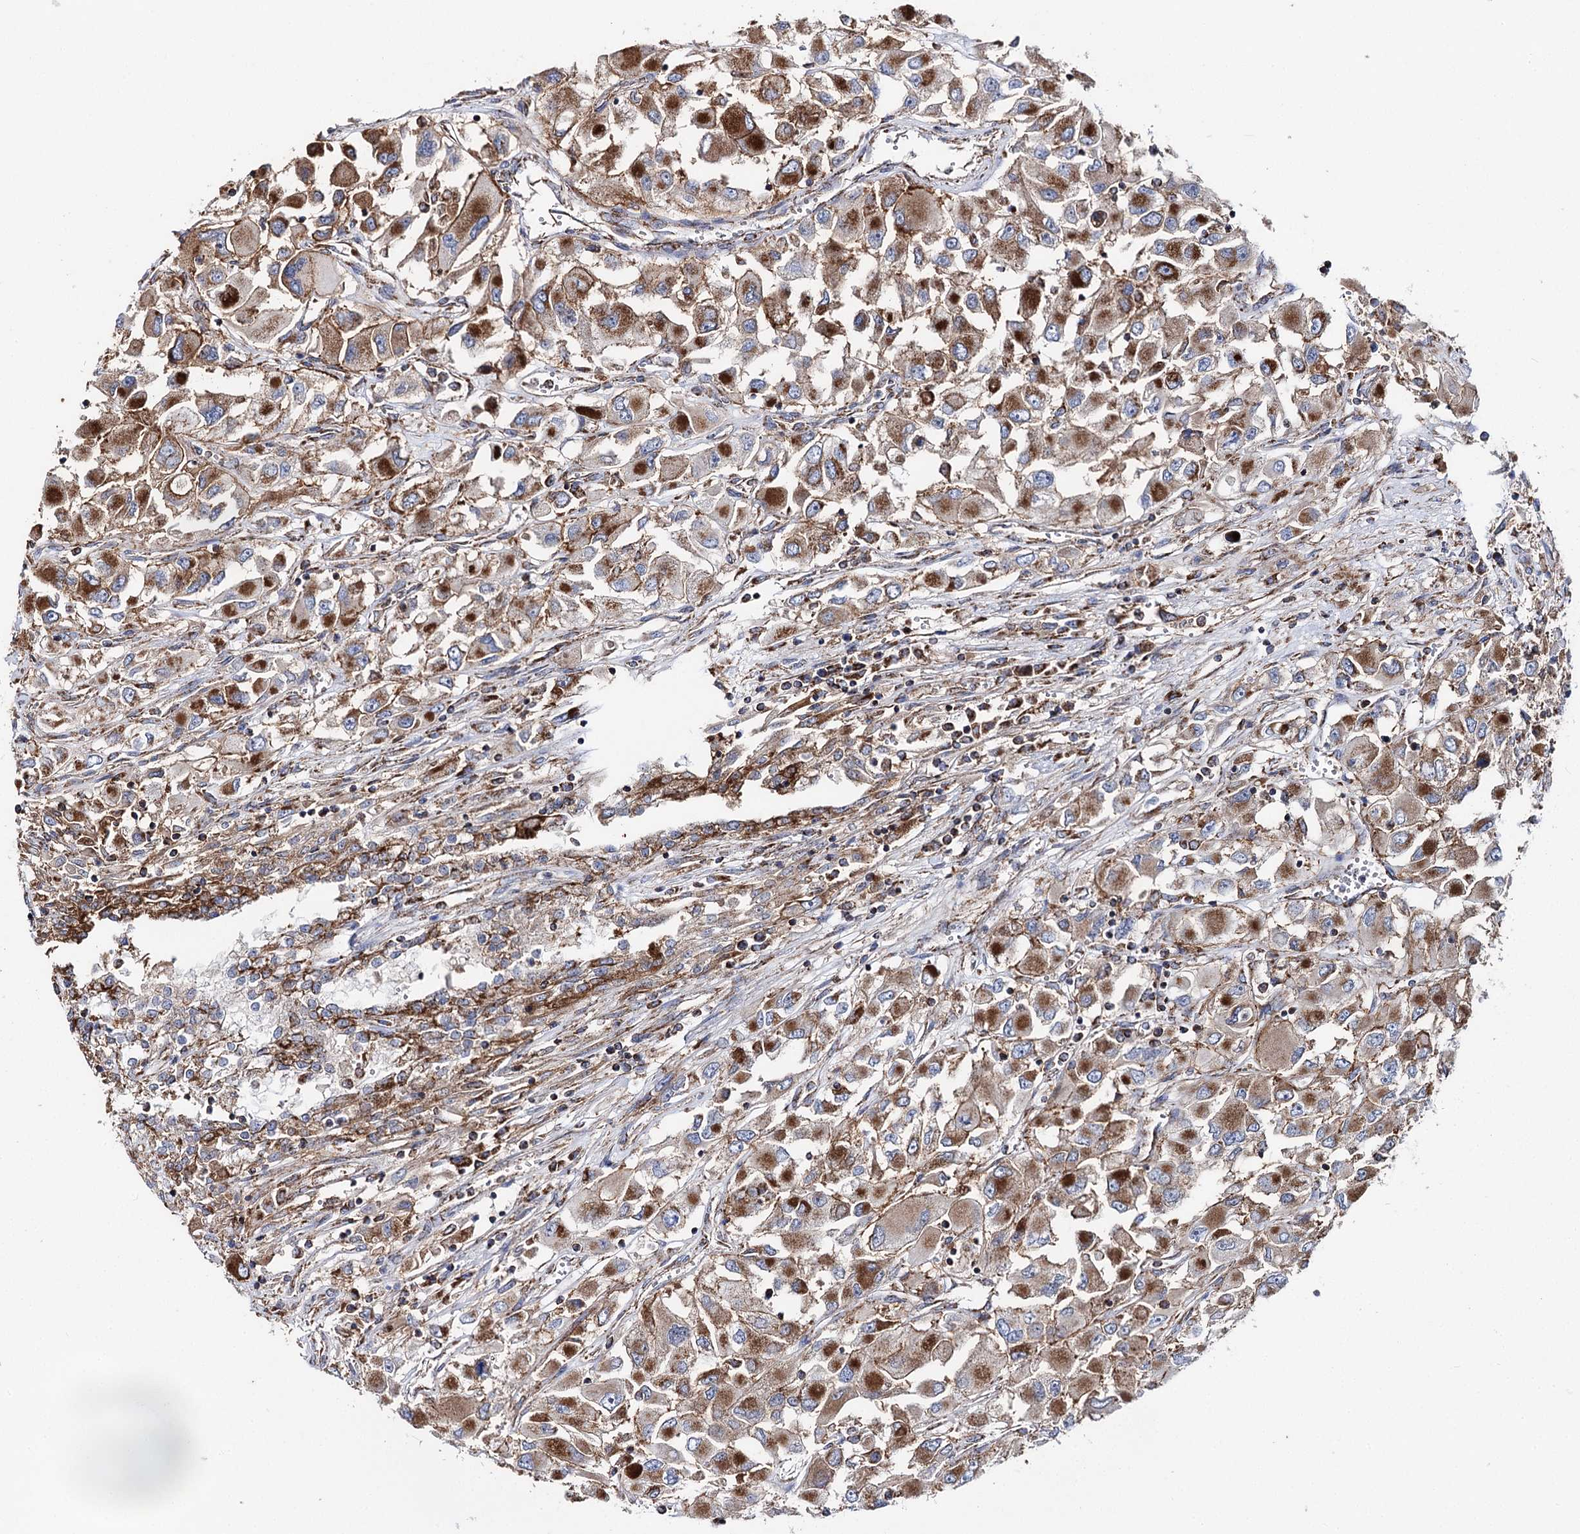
{"staining": {"intensity": "strong", "quantity": "25%-75%", "location": "cytoplasmic/membranous"}, "tissue": "renal cancer", "cell_type": "Tumor cells", "image_type": "cancer", "snomed": [{"axis": "morphology", "description": "Adenocarcinoma, NOS"}, {"axis": "topography", "description": "Kidney"}], "caption": "Protein expression analysis of renal cancer reveals strong cytoplasmic/membranous positivity in about 25%-75% of tumor cells.", "gene": "MSANTD2", "patient": {"sex": "female", "age": 52}}